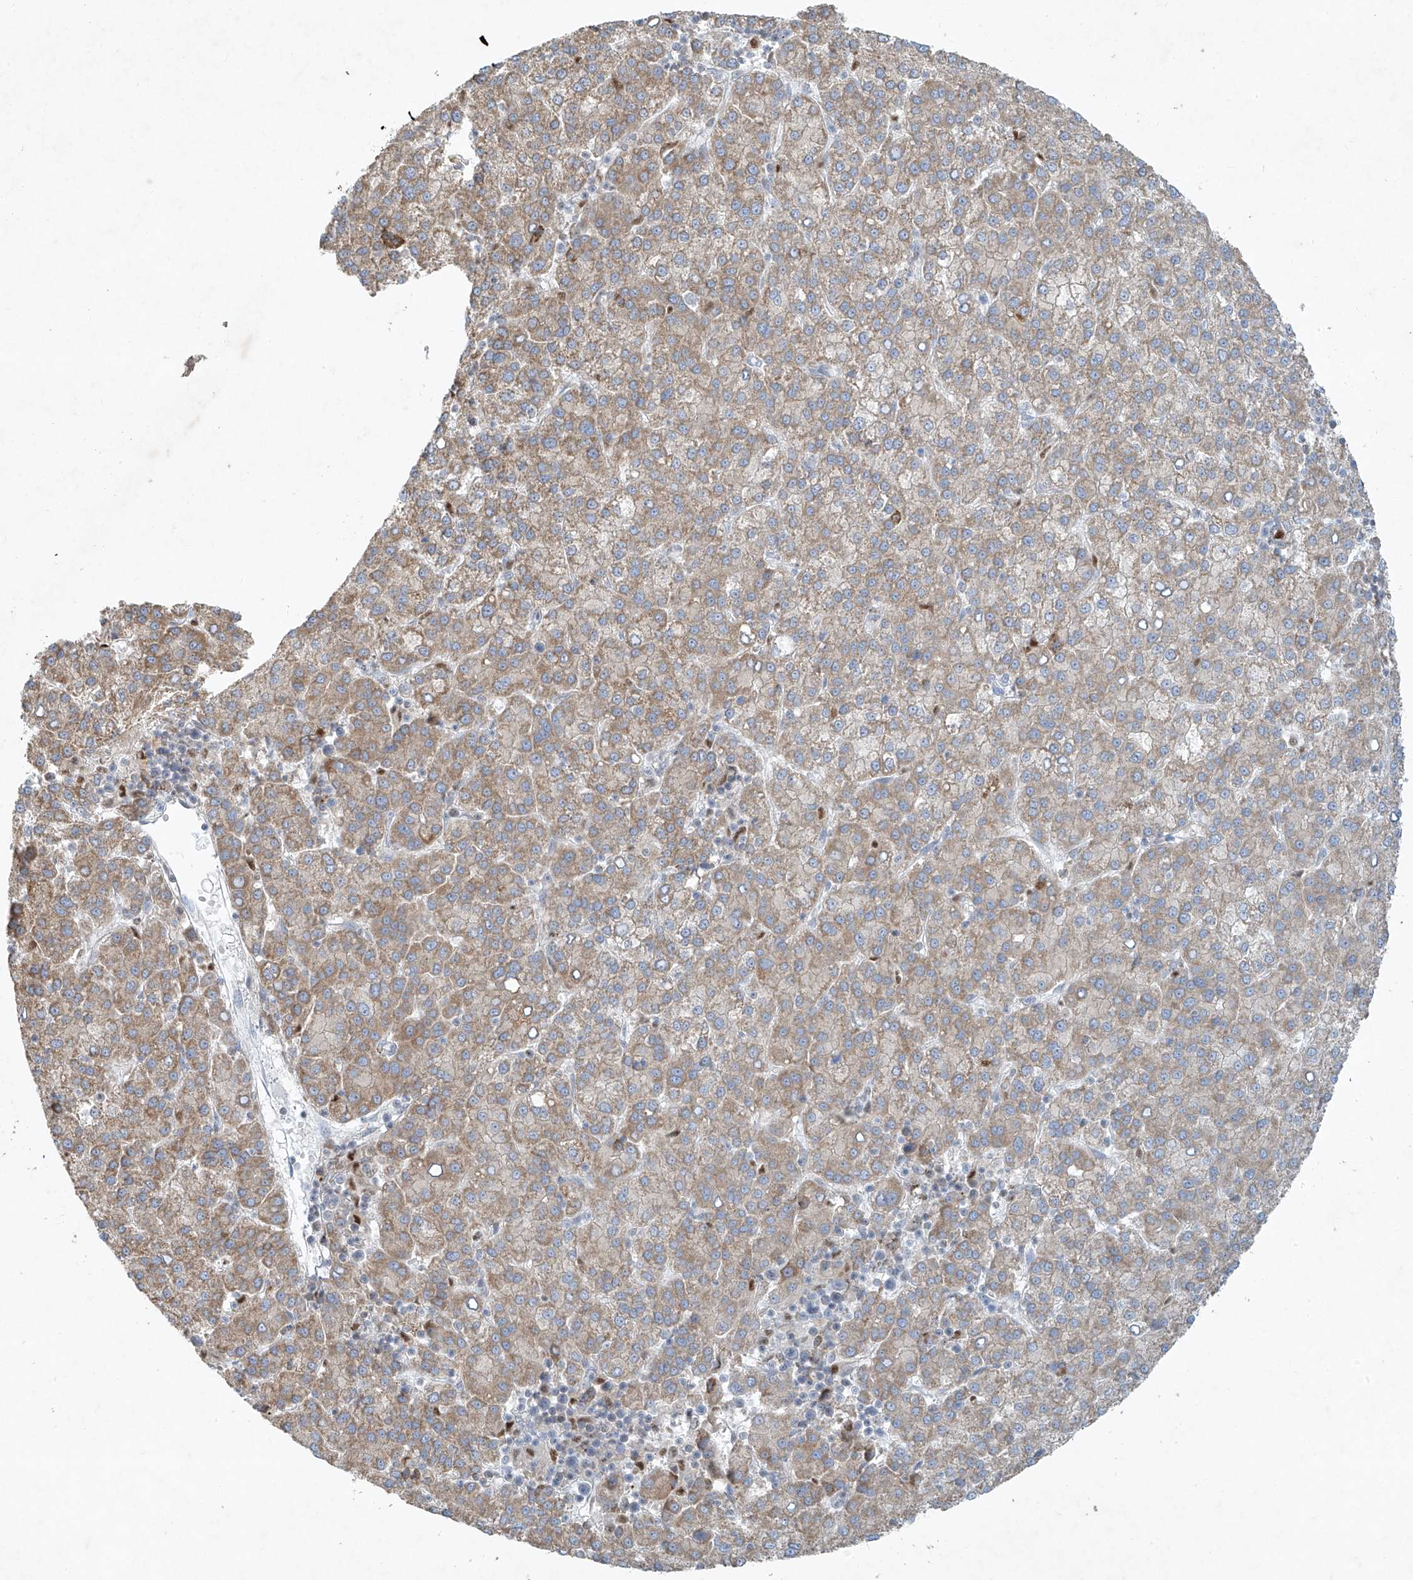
{"staining": {"intensity": "moderate", "quantity": ">75%", "location": "cytoplasmic/membranous"}, "tissue": "liver cancer", "cell_type": "Tumor cells", "image_type": "cancer", "snomed": [{"axis": "morphology", "description": "Carcinoma, Hepatocellular, NOS"}, {"axis": "topography", "description": "Liver"}], "caption": "Human liver hepatocellular carcinoma stained with a protein marker demonstrates moderate staining in tumor cells.", "gene": "TUBE1", "patient": {"sex": "female", "age": 58}}